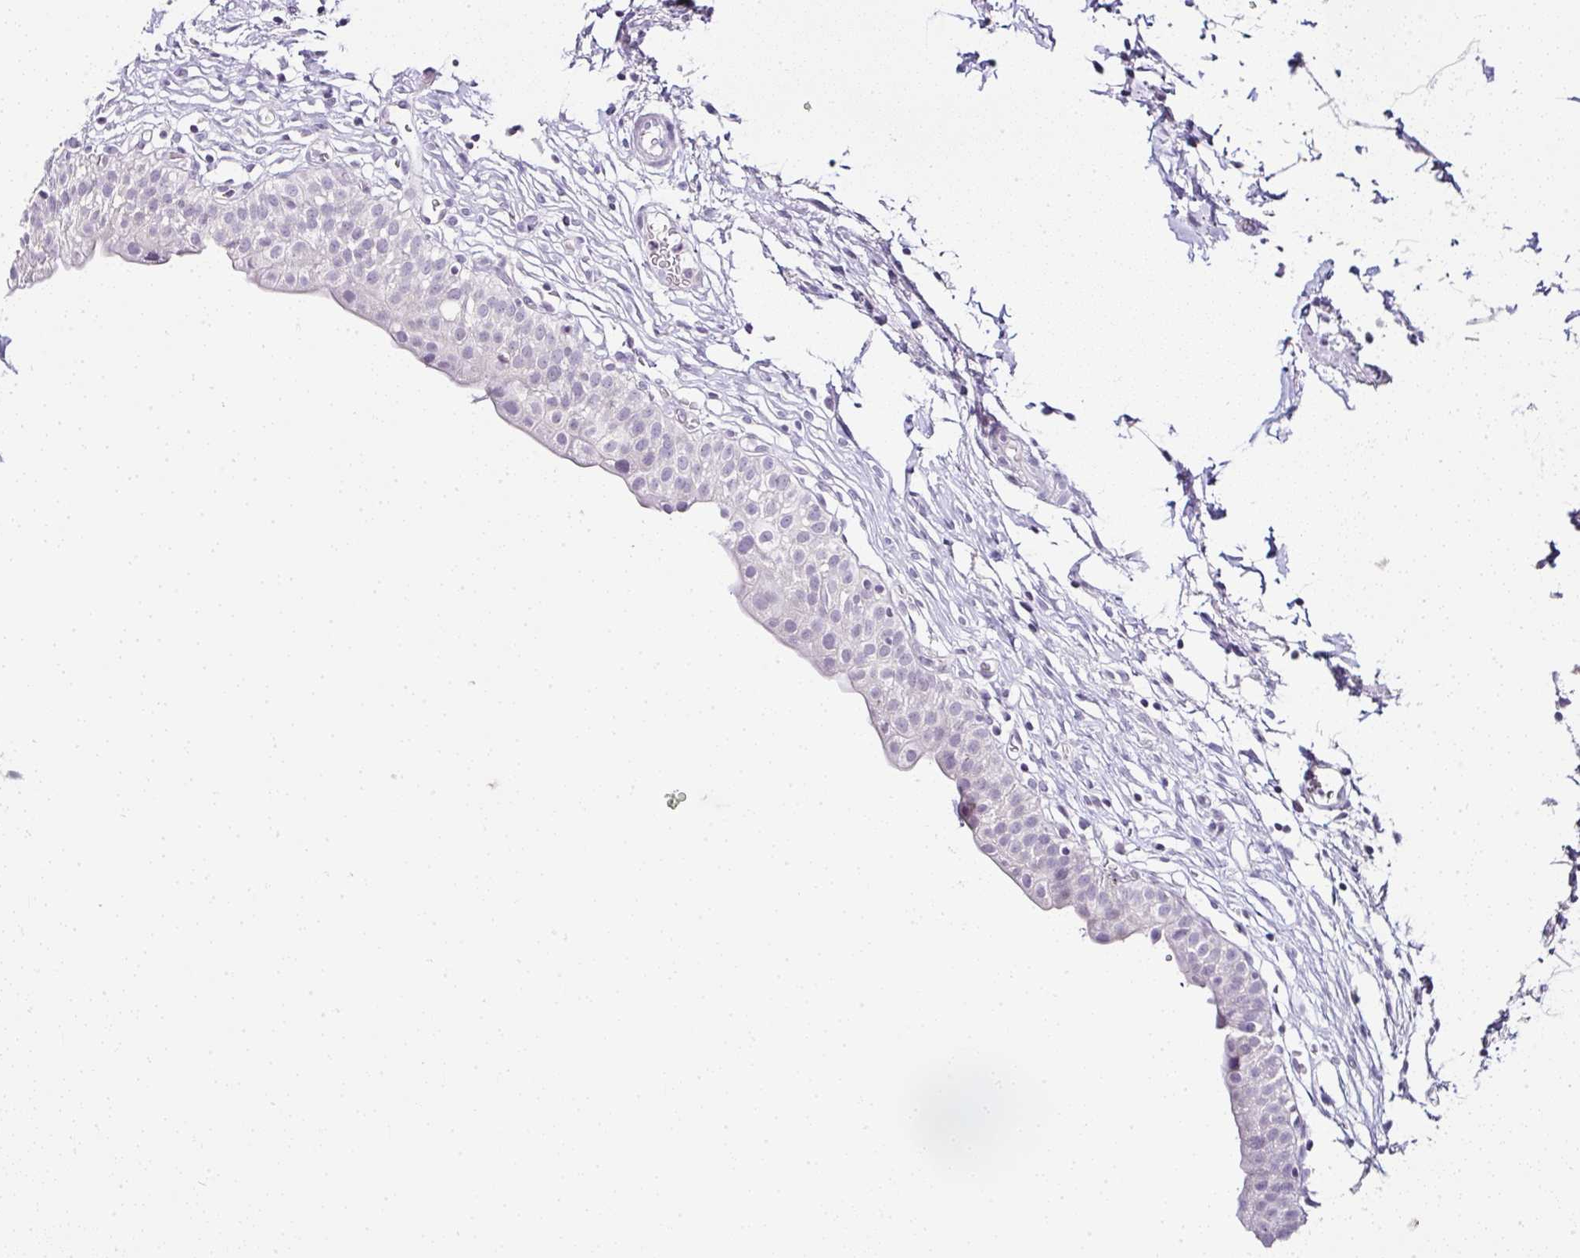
{"staining": {"intensity": "strong", "quantity": "<25%", "location": "cytoplasmic/membranous,nuclear"}, "tissue": "urinary bladder", "cell_type": "Urothelial cells", "image_type": "normal", "snomed": [{"axis": "morphology", "description": "Normal tissue, NOS"}, {"axis": "topography", "description": "Urinary bladder"}, {"axis": "topography", "description": "Peripheral nerve tissue"}], "caption": "Immunohistochemical staining of benign urinary bladder reveals <25% levels of strong cytoplasmic/membranous,nuclear protein expression in approximately <25% of urothelial cells.", "gene": "SERPINB3", "patient": {"sex": "male", "age": 55}}